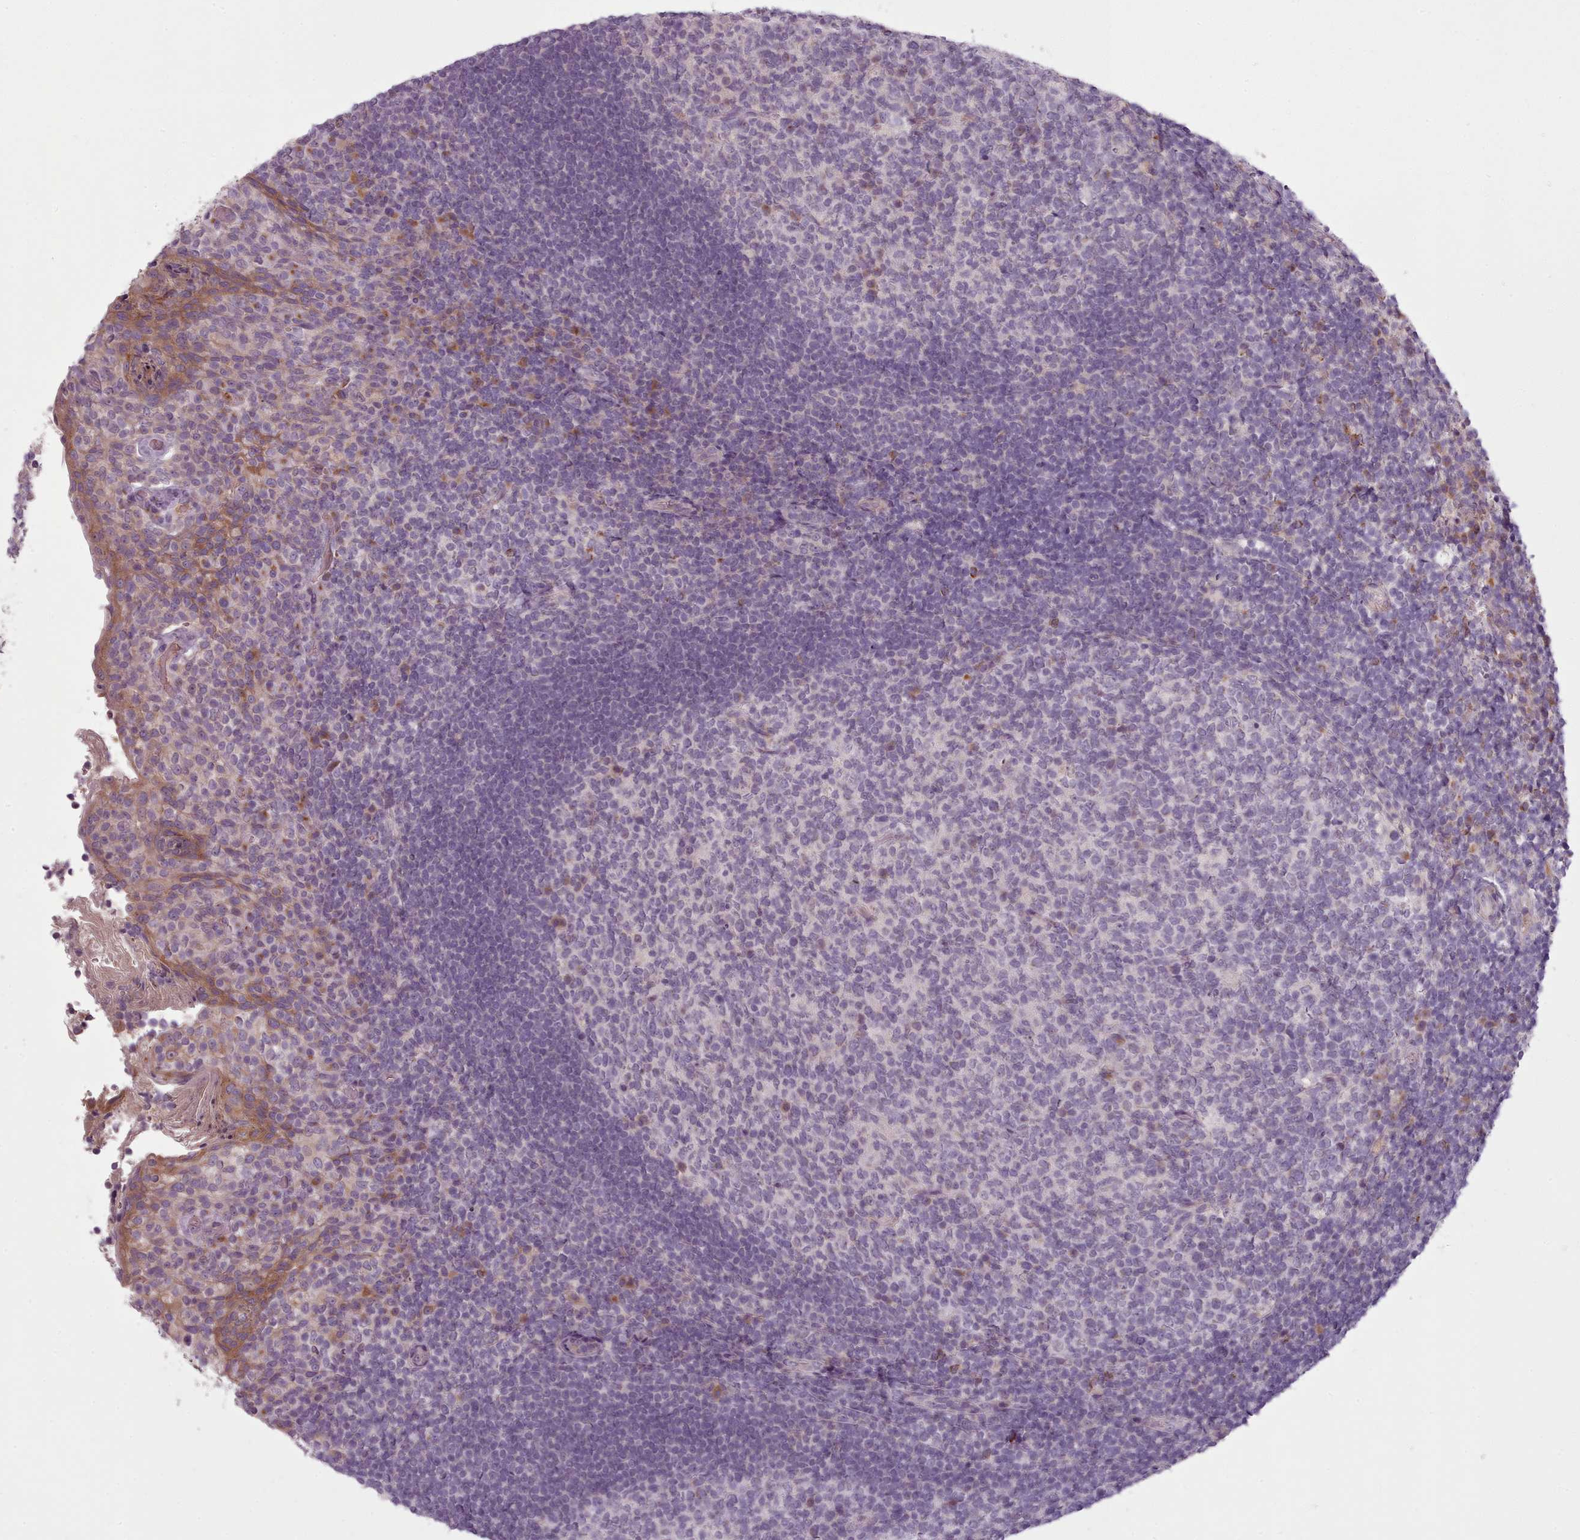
{"staining": {"intensity": "negative", "quantity": "none", "location": "none"}, "tissue": "tonsil", "cell_type": "Germinal center cells", "image_type": "normal", "snomed": [{"axis": "morphology", "description": "Normal tissue, NOS"}, {"axis": "topography", "description": "Tonsil"}], "caption": "IHC histopathology image of unremarkable tonsil stained for a protein (brown), which shows no staining in germinal center cells.", "gene": "LAPTM5", "patient": {"sex": "female", "age": 10}}